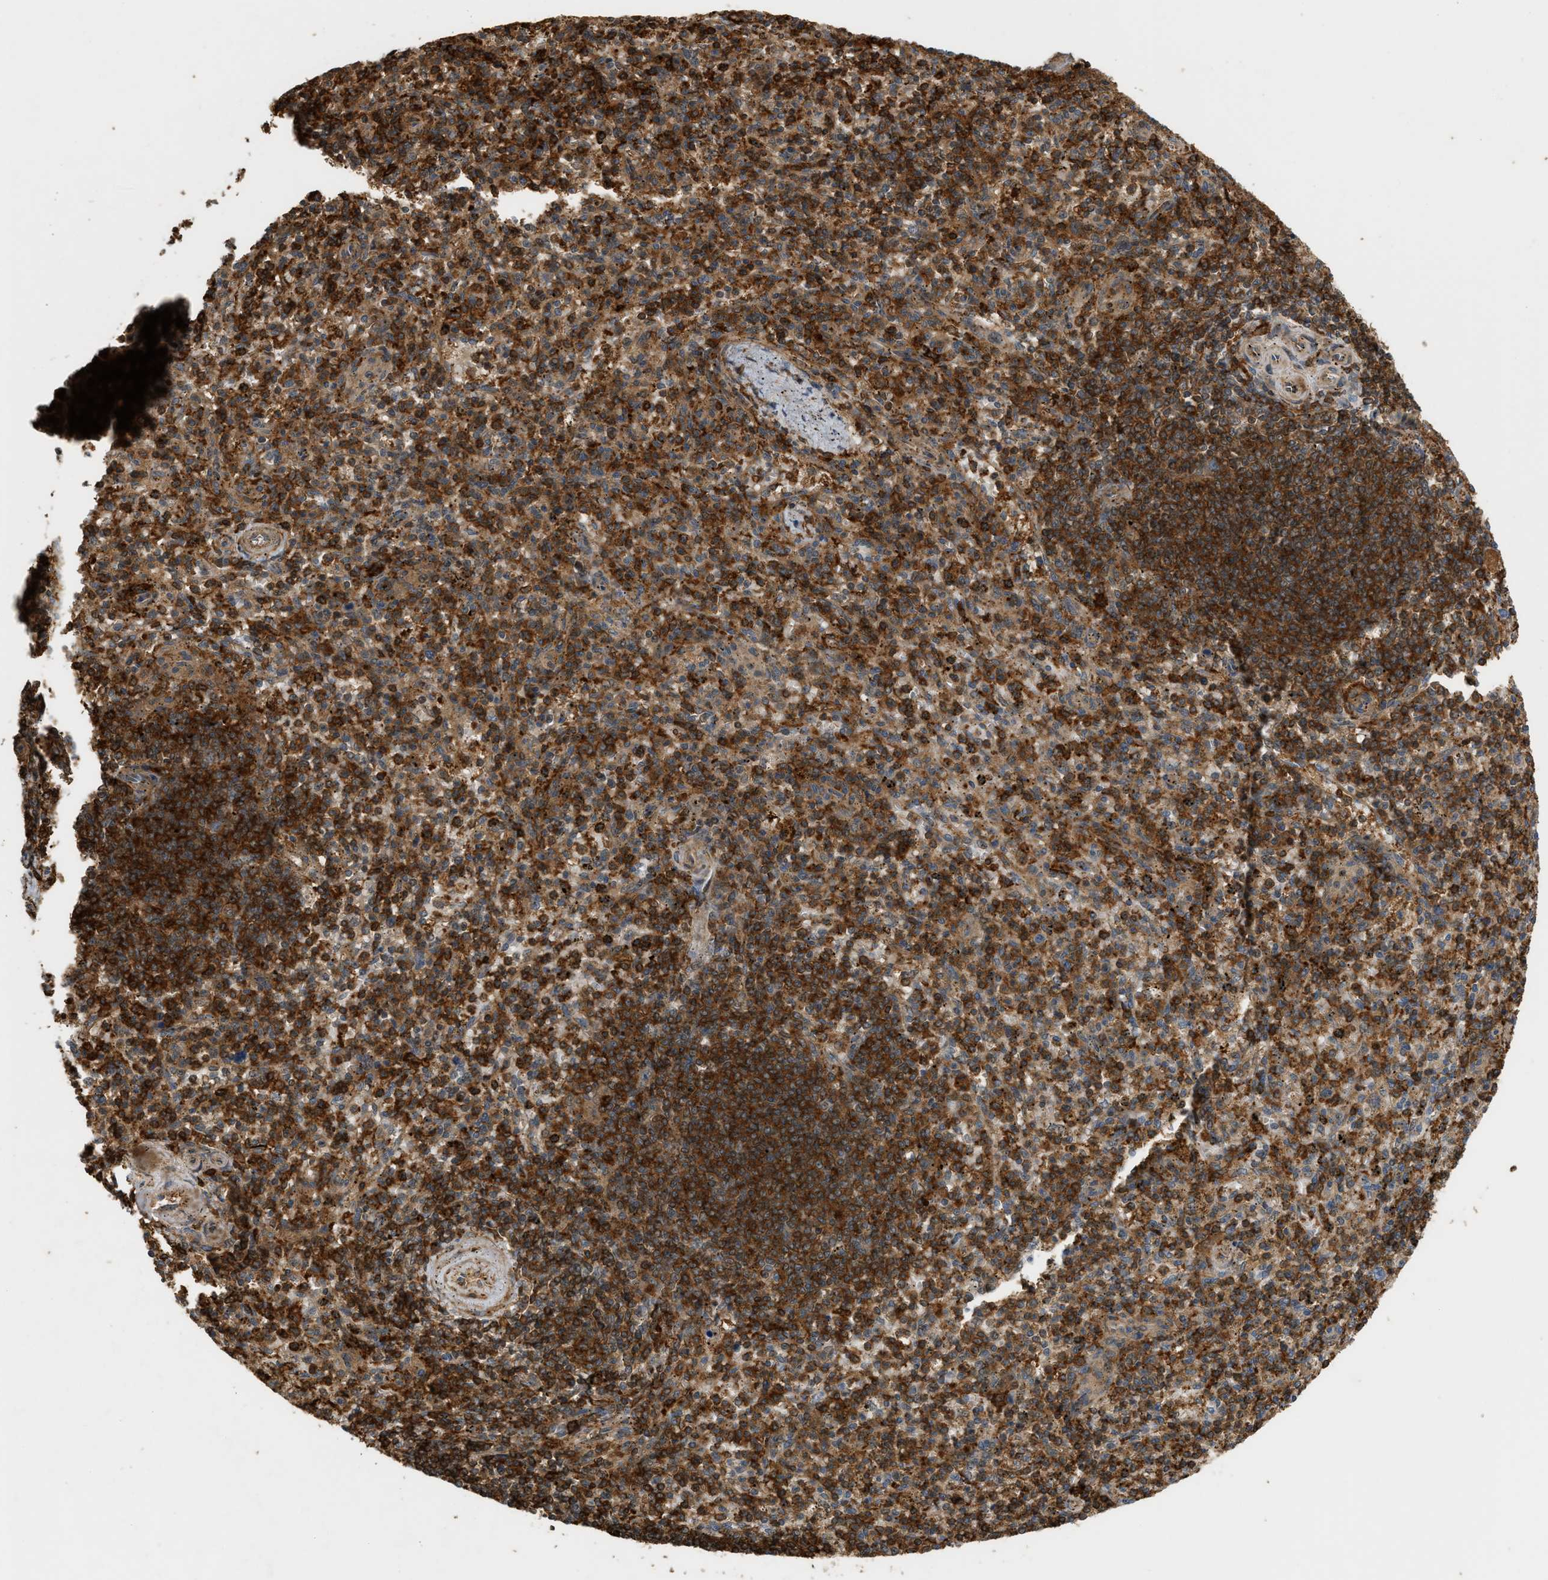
{"staining": {"intensity": "strong", "quantity": ">75%", "location": "cytoplasmic/membranous"}, "tissue": "spleen", "cell_type": "Cells in red pulp", "image_type": "normal", "snomed": [{"axis": "morphology", "description": "Normal tissue, NOS"}, {"axis": "topography", "description": "Spleen"}], "caption": "Normal spleen reveals strong cytoplasmic/membranous staining in about >75% of cells in red pulp, visualized by immunohistochemistry.", "gene": "ENSG00000282218", "patient": {"sex": "male", "age": 72}}